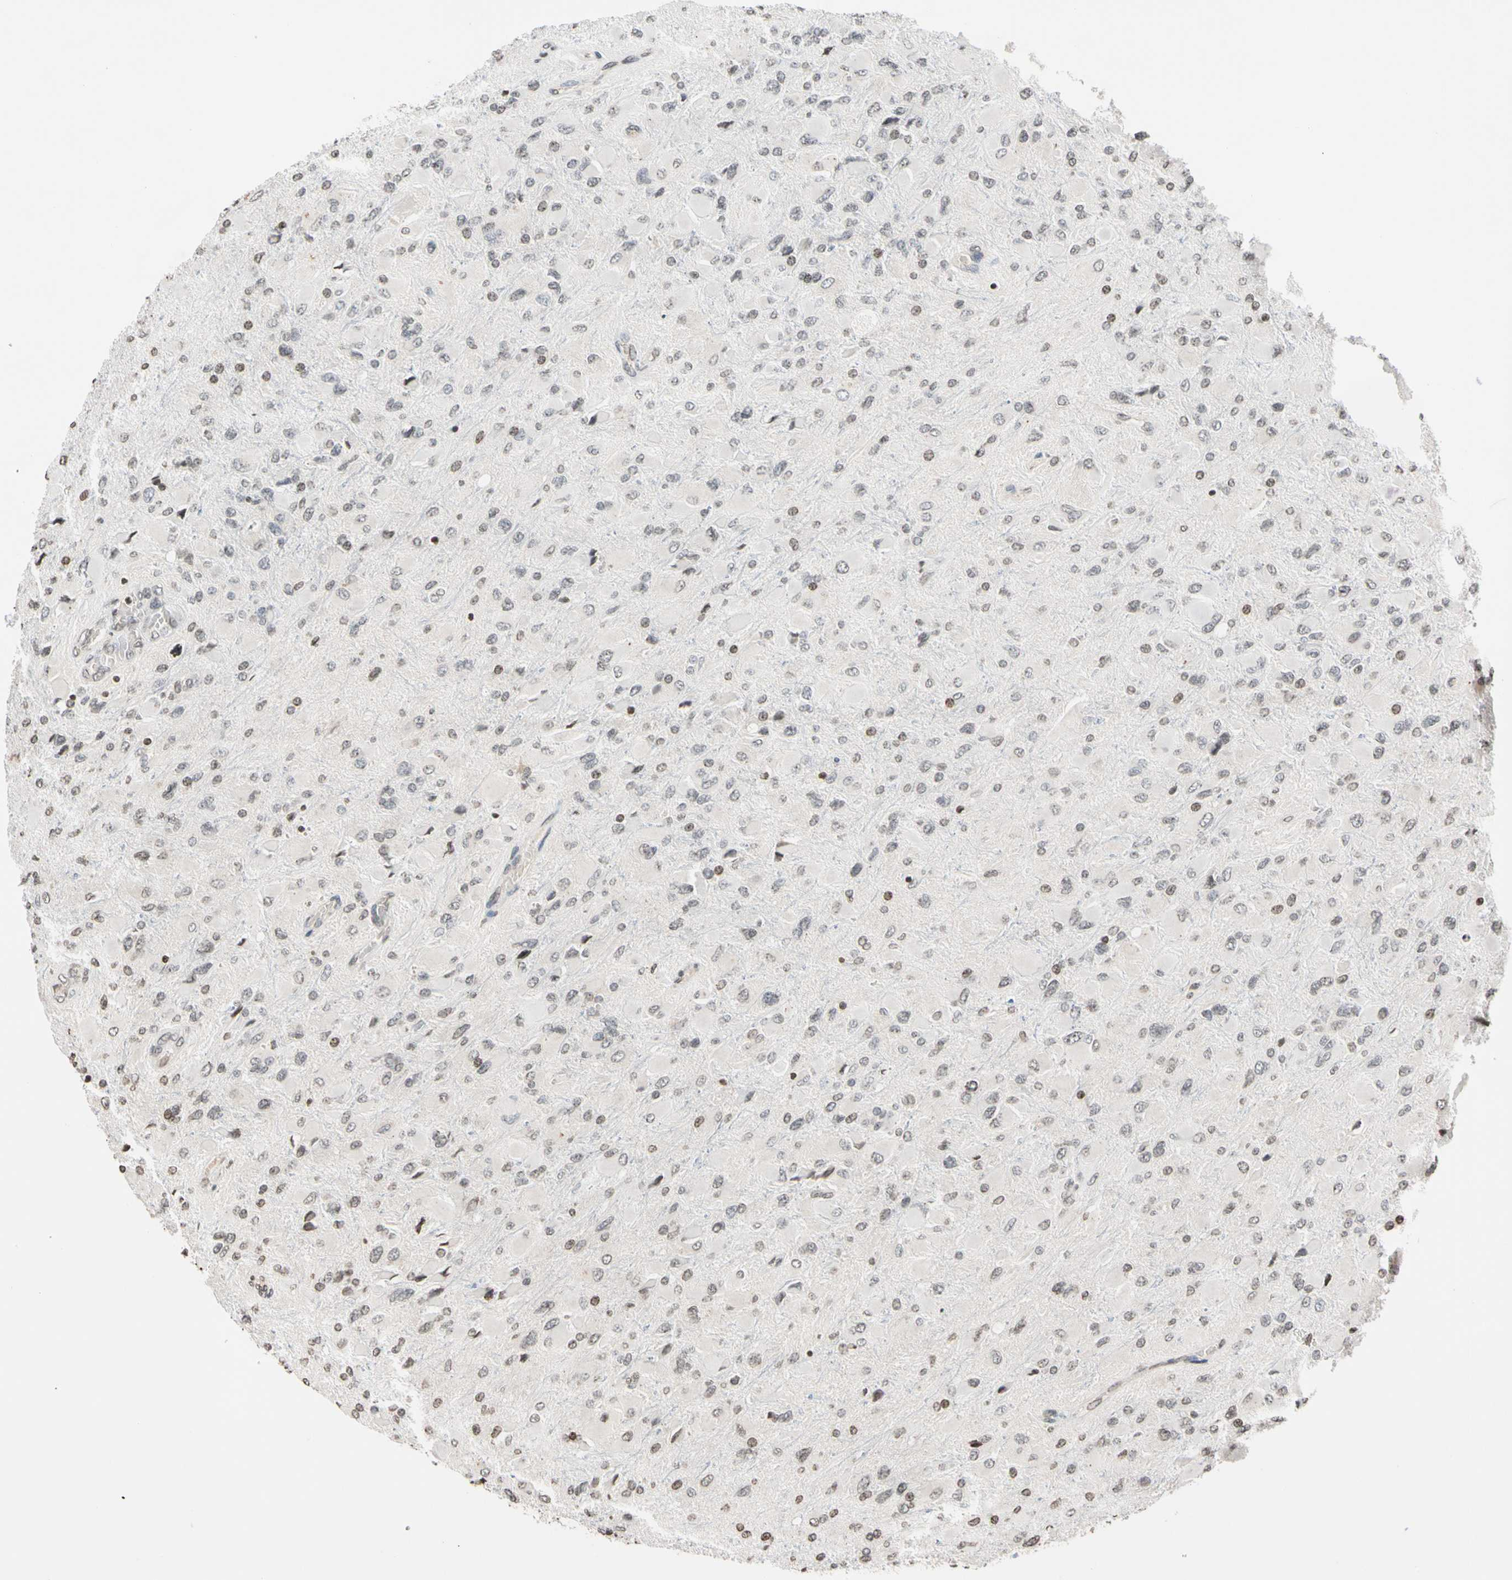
{"staining": {"intensity": "negative", "quantity": "none", "location": "none"}, "tissue": "glioma", "cell_type": "Tumor cells", "image_type": "cancer", "snomed": [{"axis": "morphology", "description": "Glioma, malignant, High grade"}, {"axis": "topography", "description": "Cerebral cortex"}], "caption": "The IHC image has no significant staining in tumor cells of glioma tissue.", "gene": "GPX4", "patient": {"sex": "female", "age": 36}}